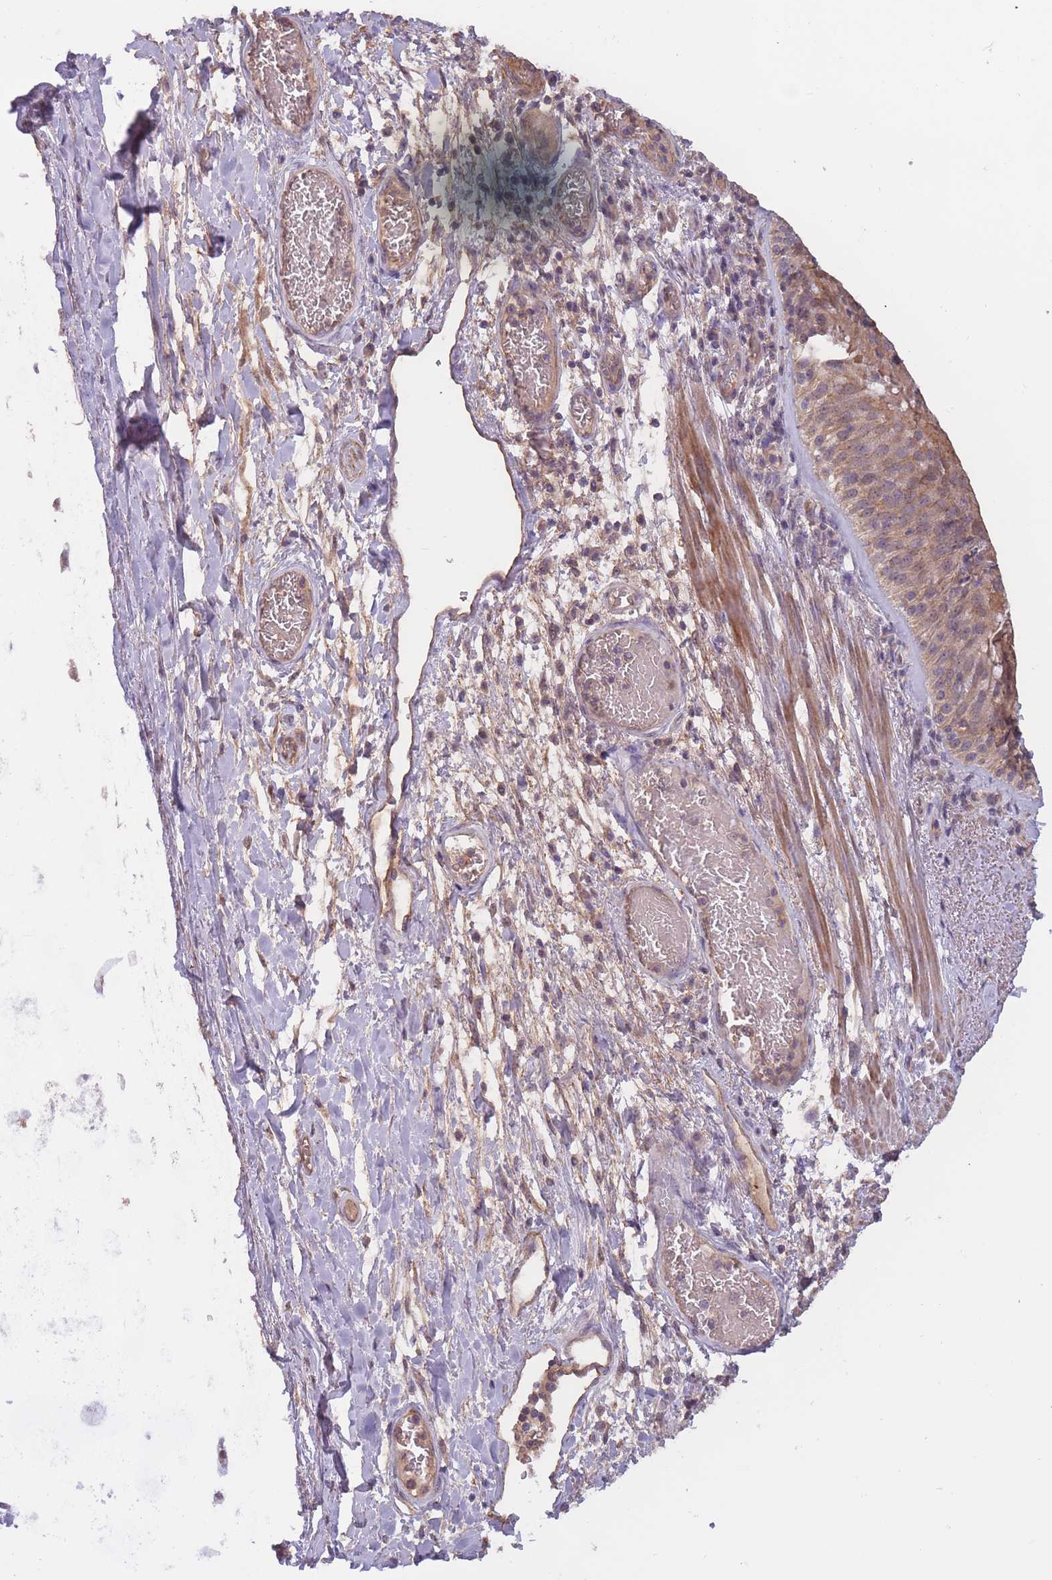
{"staining": {"intensity": "moderate", "quantity": "25%-75%", "location": "cytoplasmic/membranous"}, "tissue": "bronchus", "cell_type": "Respiratory epithelial cells", "image_type": "normal", "snomed": [{"axis": "morphology", "description": "Normal tissue, NOS"}, {"axis": "topography", "description": "Cartilage tissue"}, {"axis": "topography", "description": "Bronchus"}], "caption": "This photomicrograph shows immunohistochemistry staining of normal human bronchus, with medium moderate cytoplasmic/membranous staining in approximately 25%-75% of respiratory epithelial cells.", "gene": "KIAA1755", "patient": {"sex": "male", "age": 63}}